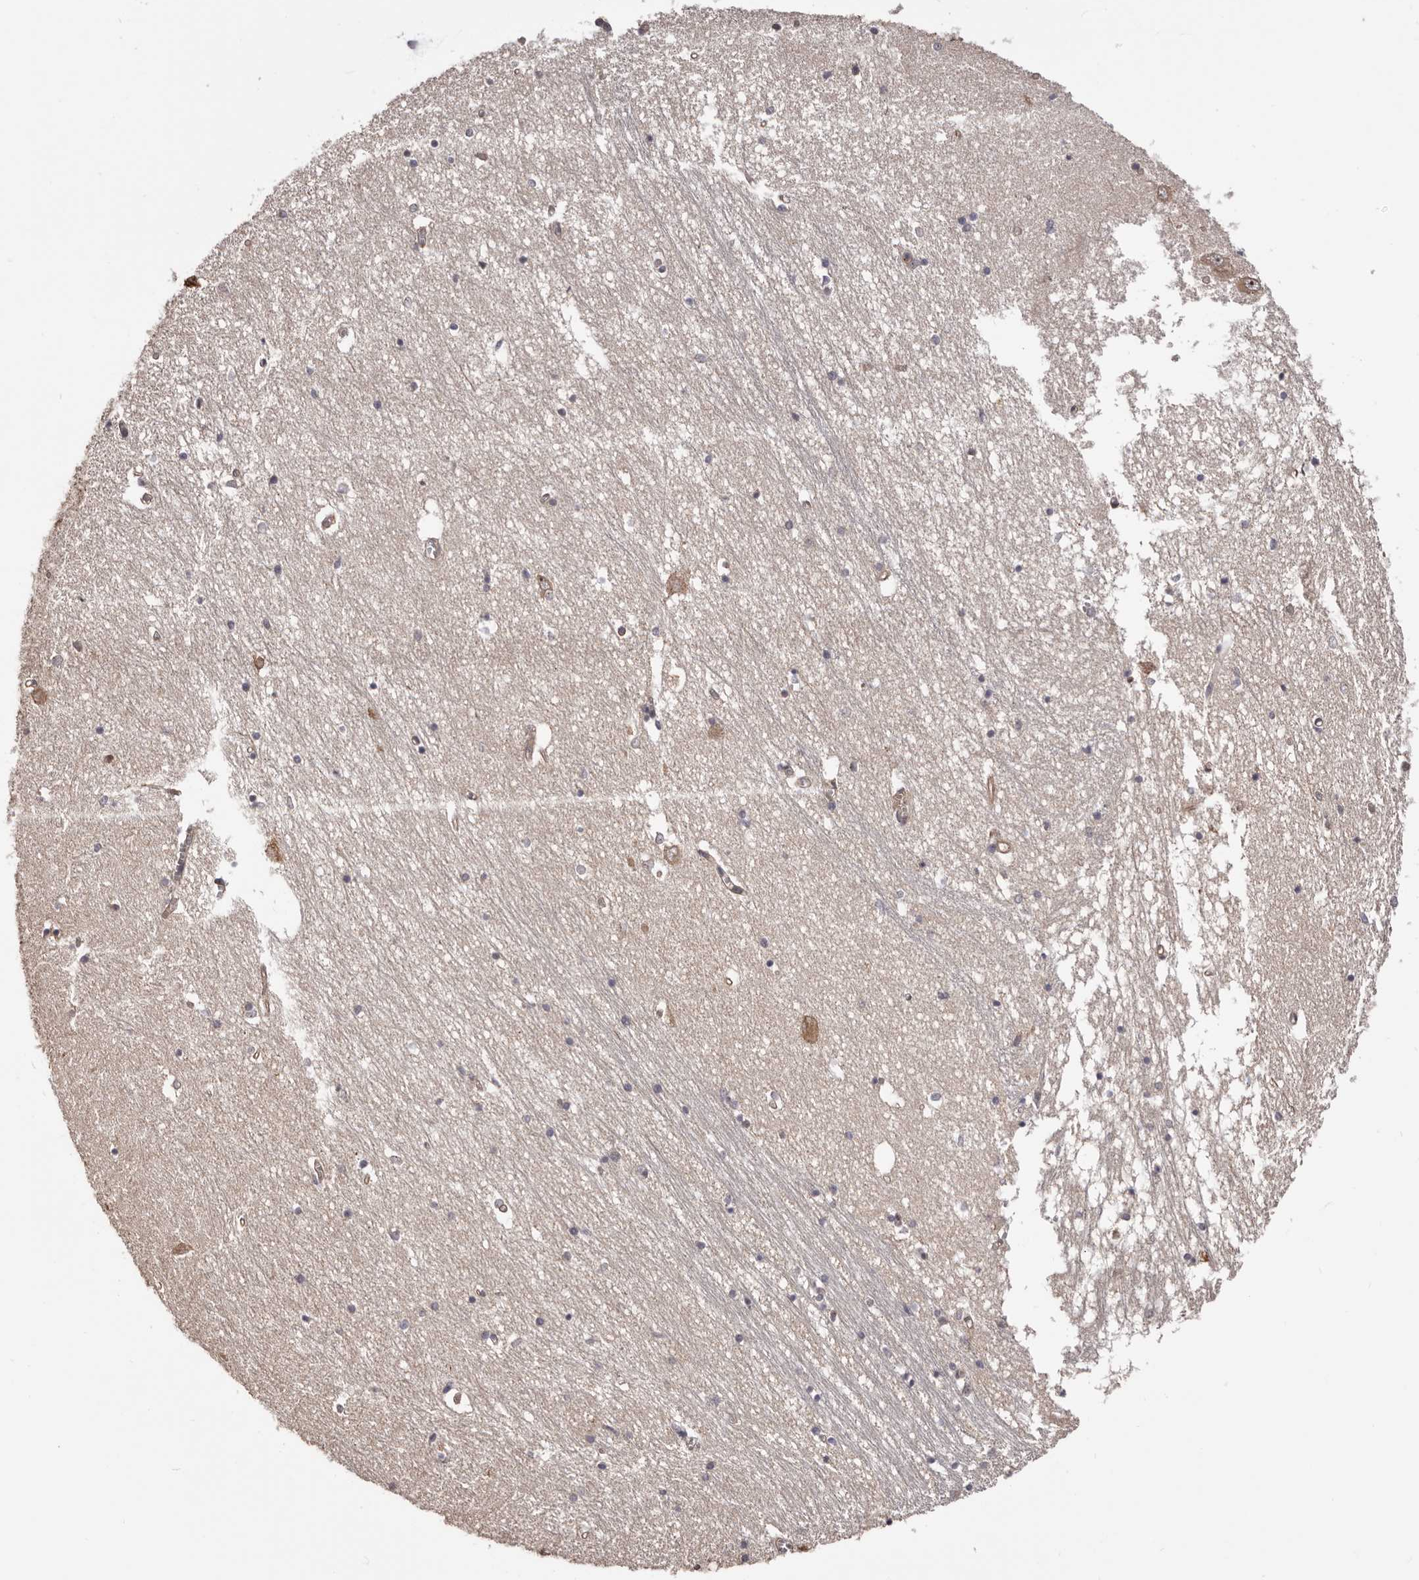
{"staining": {"intensity": "weak", "quantity": "<25%", "location": "cytoplasmic/membranous"}, "tissue": "hippocampus", "cell_type": "Glial cells", "image_type": "normal", "snomed": [{"axis": "morphology", "description": "Normal tissue, NOS"}, {"axis": "topography", "description": "Hippocampus"}], "caption": "Immunohistochemistry (IHC) photomicrograph of benign hippocampus stained for a protein (brown), which demonstrates no expression in glial cells.", "gene": "NOL12", "patient": {"sex": "male", "age": 70}}